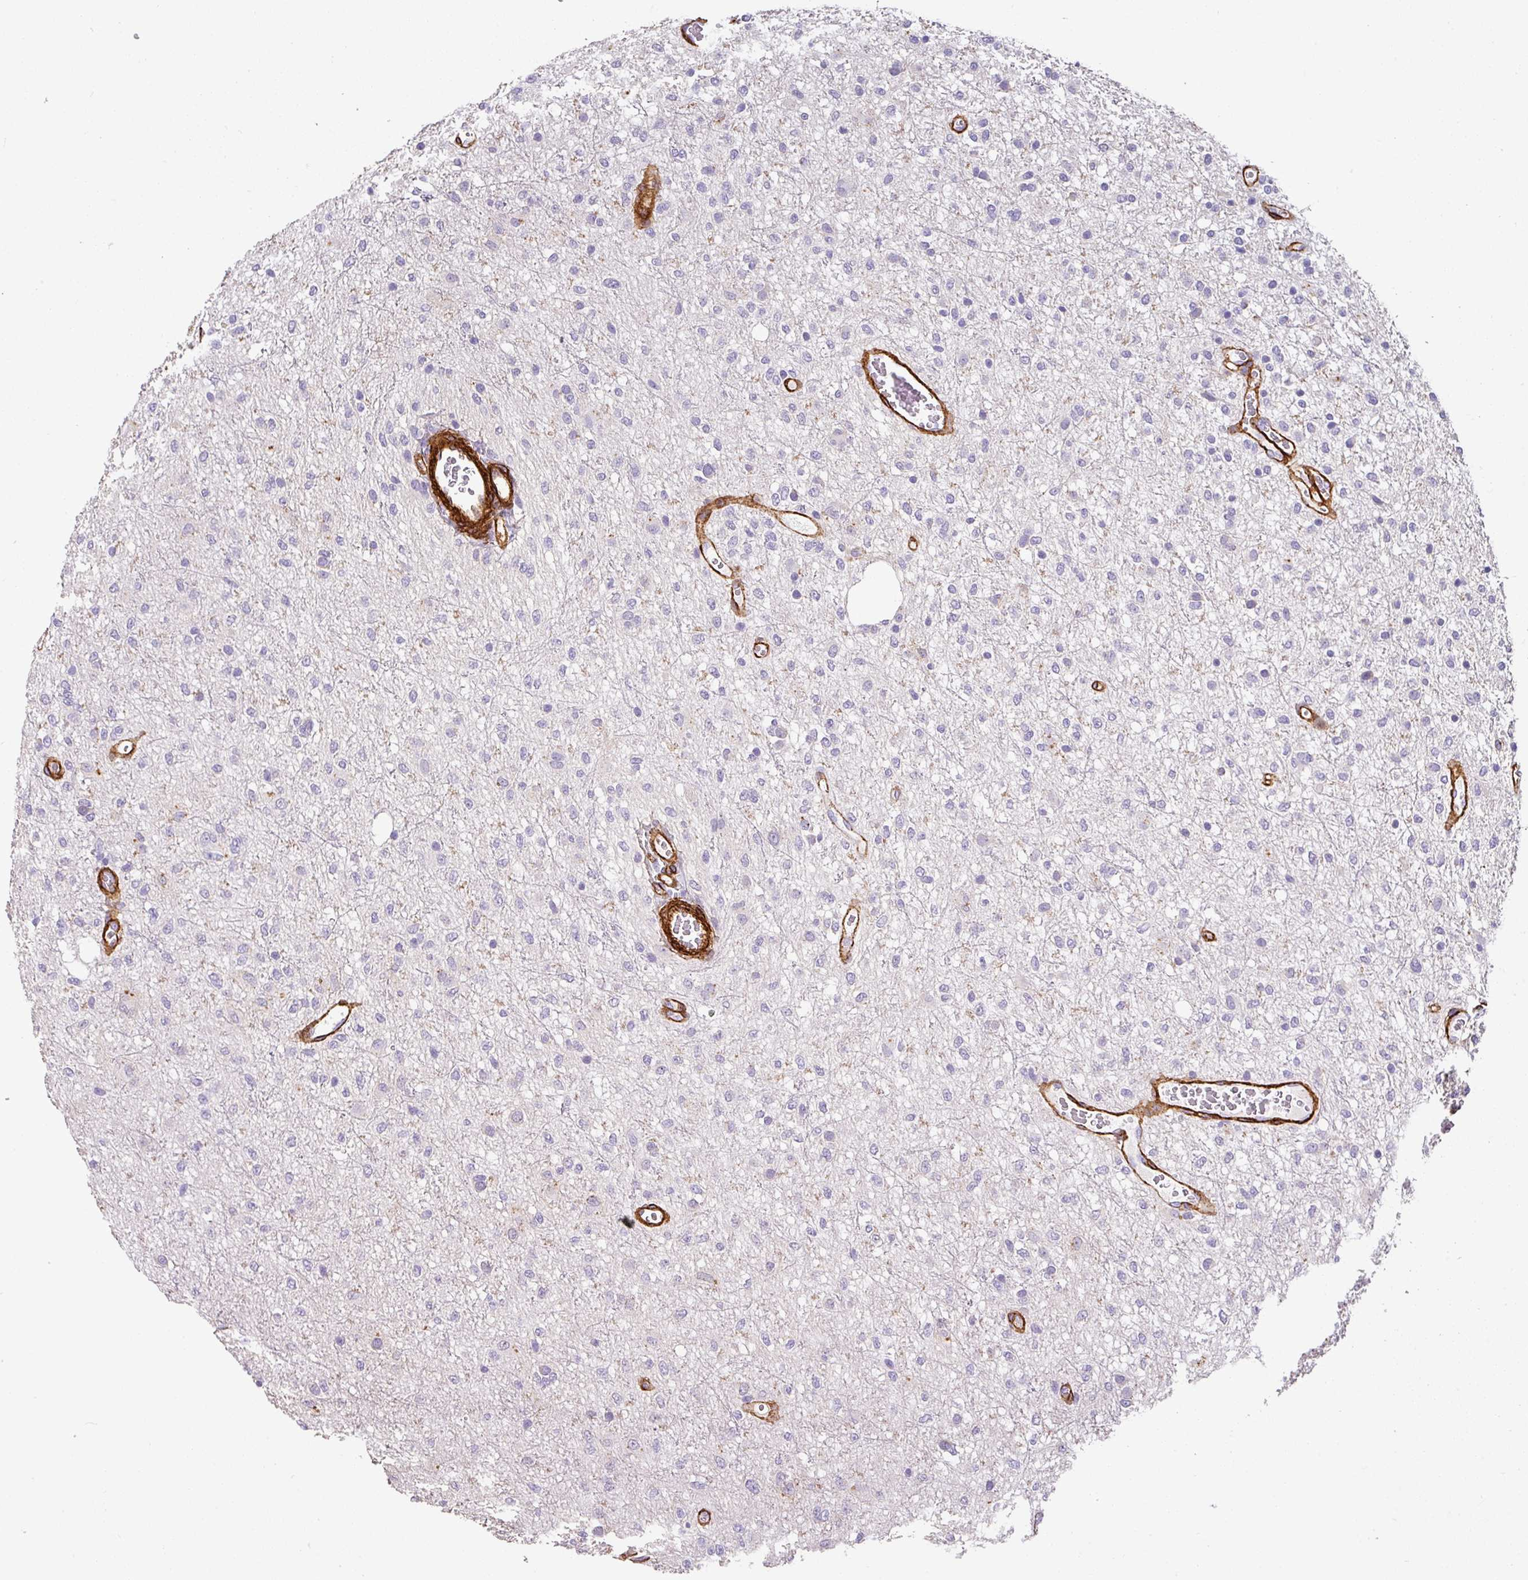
{"staining": {"intensity": "negative", "quantity": "none", "location": "none"}, "tissue": "glioma", "cell_type": "Tumor cells", "image_type": "cancer", "snomed": [{"axis": "morphology", "description": "Glioma, malignant, Low grade"}, {"axis": "topography", "description": "Cerebellum"}], "caption": "A photomicrograph of malignant glioma (low-grade) stained for a protein shows no brown staining in tumor cells. (Stains: DAB (3,3'-diaminobenzidine) immunohistochemistry (IHC) with hematoxylin counter stain, Microscopy: brightfield microscopy at high magnification).", "gene": "SLC25A17", "patient": {"sex": "female", "age": 5}}